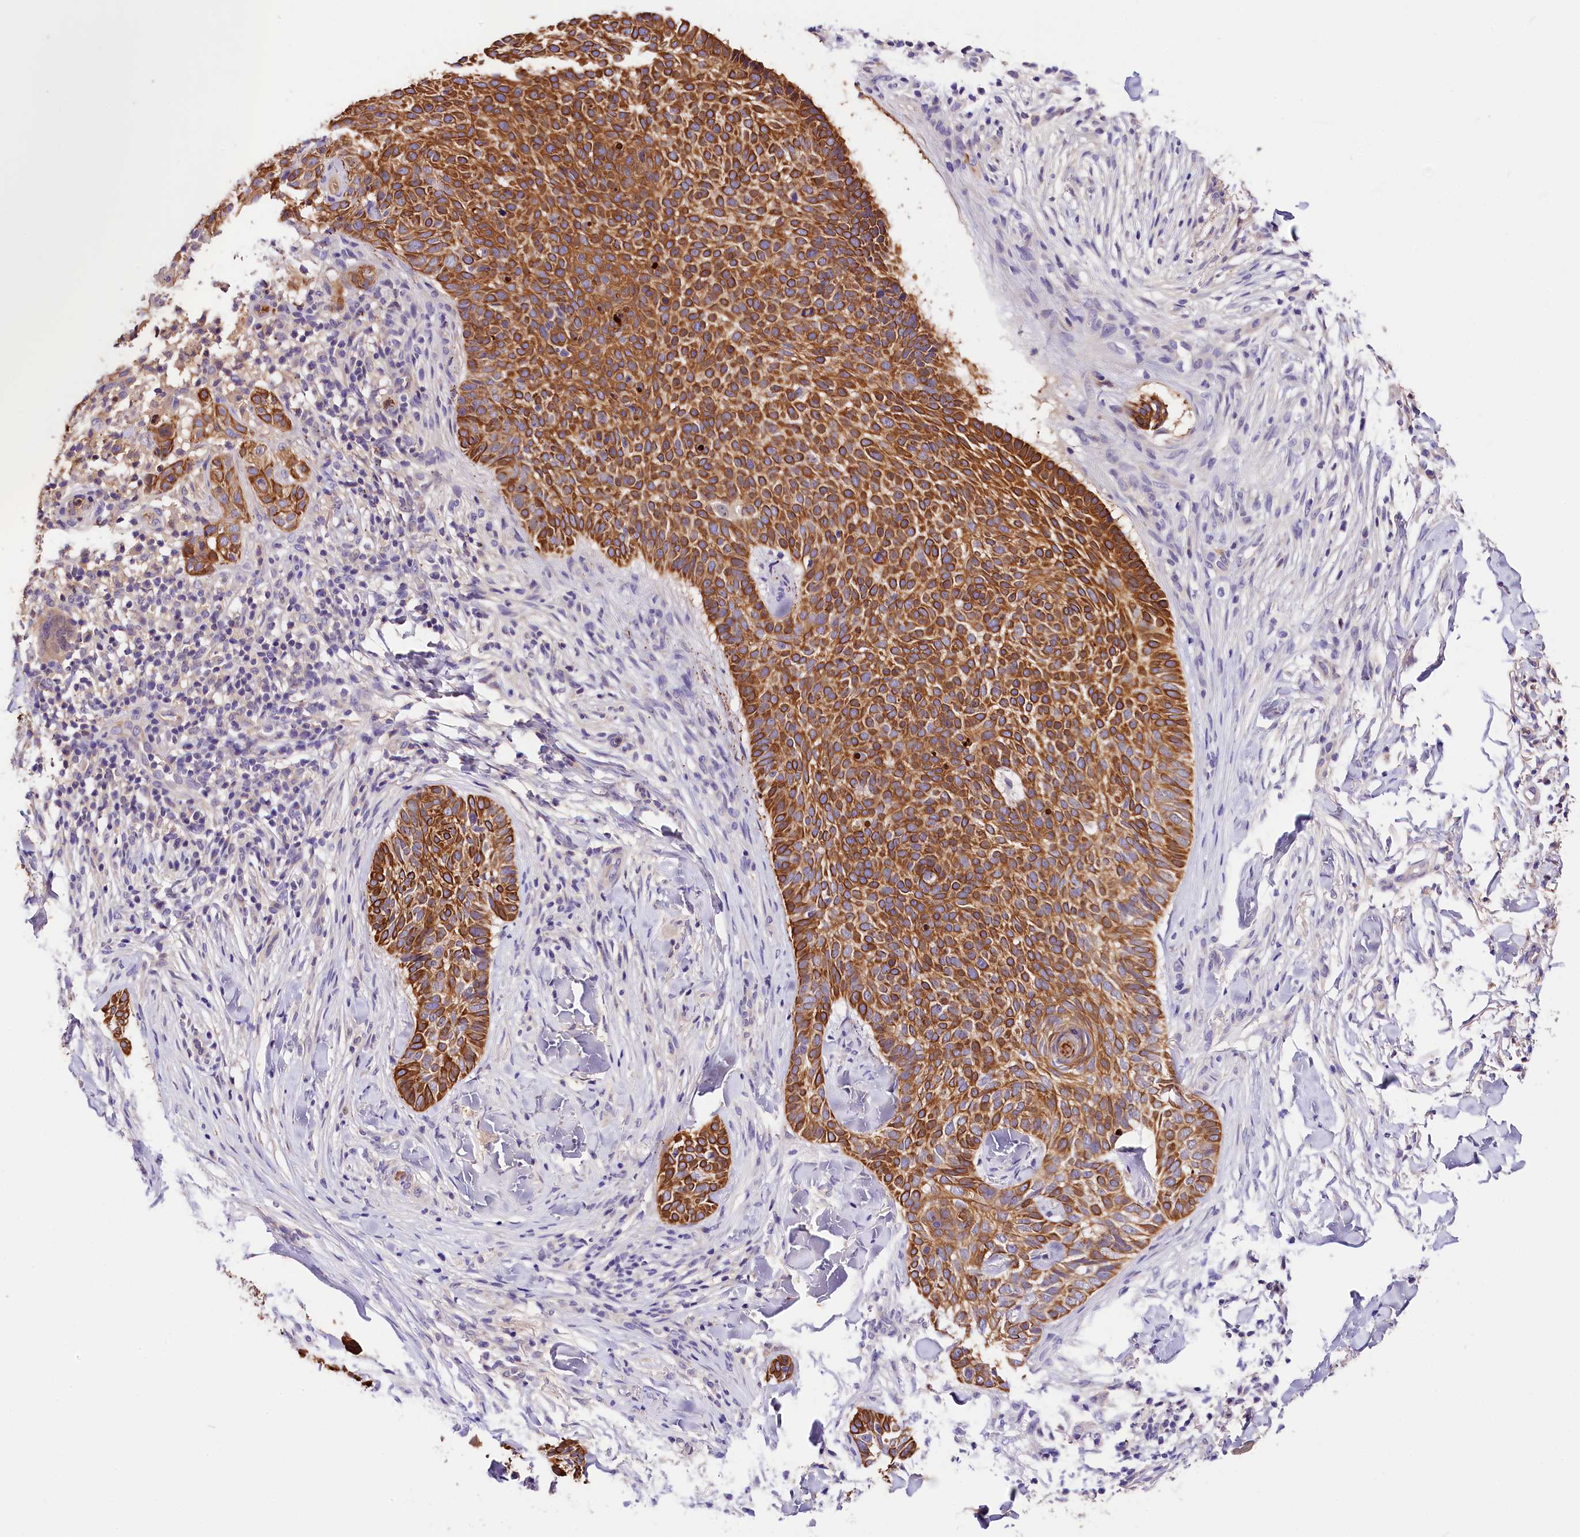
{"staining": {"intensity": "strong", "quantity": ">75%", "location": "cytoplasmic/membranous"}, "tissue": "skin cancer", "cell_type": "Tumor cells", "image_type": "cancer", "snomed": [{"axis": "morphology", "description": "Normal tissue, NOS"}, {"axis": "morphology", "description": "Basal cell carcinoma"}, {"axis": "topography", "description": "Skin"}], "caption": "Immunohistochemical staining of human skin basal cell carcinoma exhibits high levels of strong cytoplasmic/membranous protein positivity in approximately >75% of tumor cells.", "gene": "ARMC6", "patient": {"sex": "male", "age": 67}}